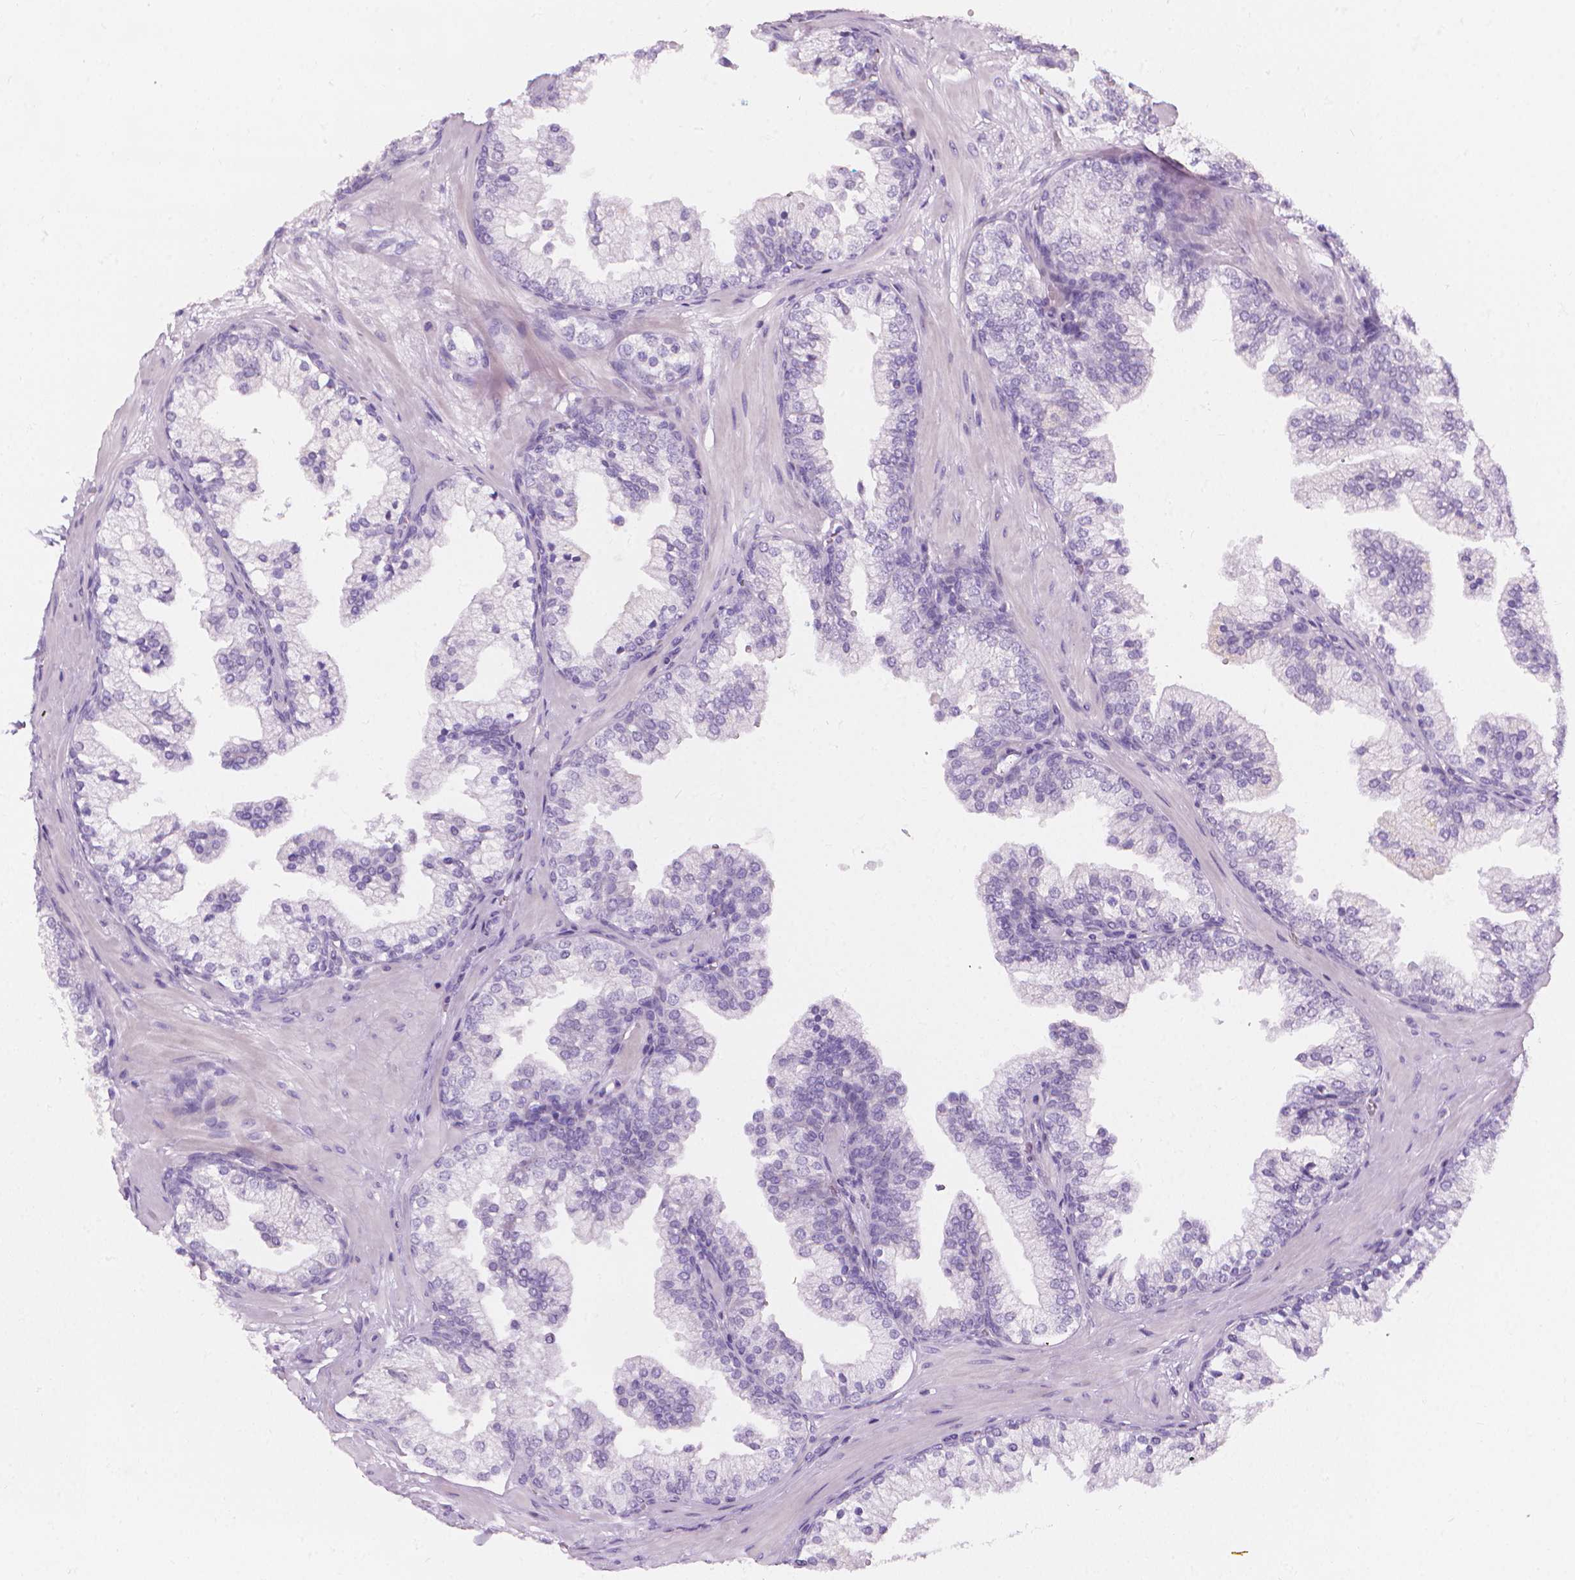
{"staining": {"intensity": "negative", "quantity": "none", "location": "none"}, "tissue": "prostate", "cell_type": "Glandular cells", "image_type": "normal", "snomed": [{"axis": "morphology", "description": "Normal tissue, NOS"}, {"axis": "topography", "description": "Prostate"}, {"axis": "topography", "description": "Peripheral nerve tissue"}], "caption": "Human prostate stained for a protein using immunohistochemistry exhibits no staining in glandular cells.", "gene": "DCAF8L1", "patient": {"sex": "male", "age": 61}}